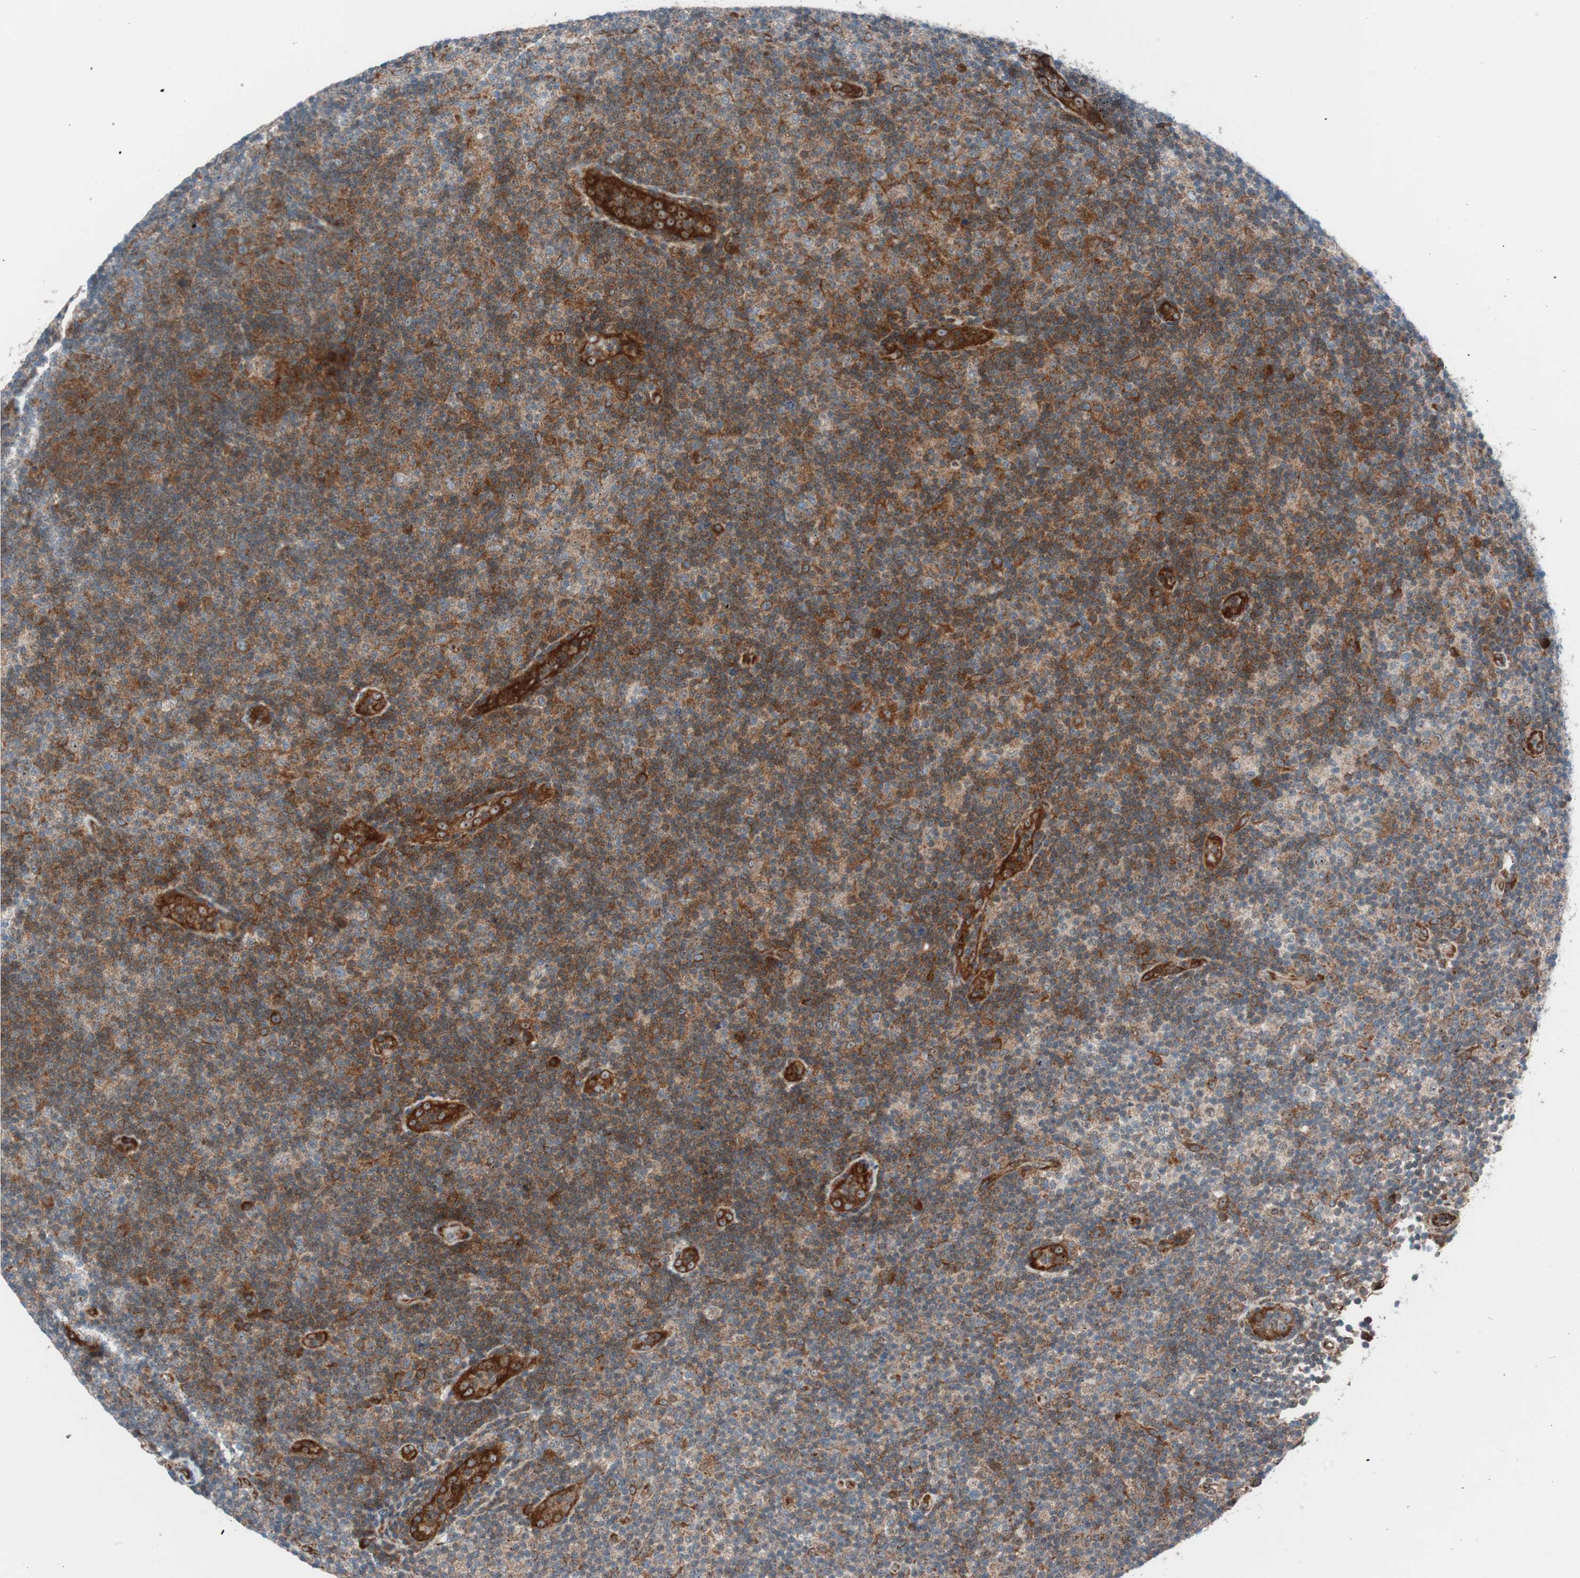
{"staining": {"intensity": "strong", "quantity": ">75%", "location": "cytoplasmic/membranous"}, "tissue": "lymphoma", "cell_type": "Tumor cells", "image_type": "cancer", "snomed": [{"axis": "morphology", "description": "Malignant lymphoma, non-Hodgkin's type, Low grade"}, {"axis": "topography", "description": "Lymph node"}], "caption": "An IHC photomicrograph of neoplastic tissue is shown. Protein staining in brown highlights strong cytoplasmic/membranous positivity in lymphoma within tumor cells.", "gene": "CCL14", "patient": {"sex": "male", "age": 83}}